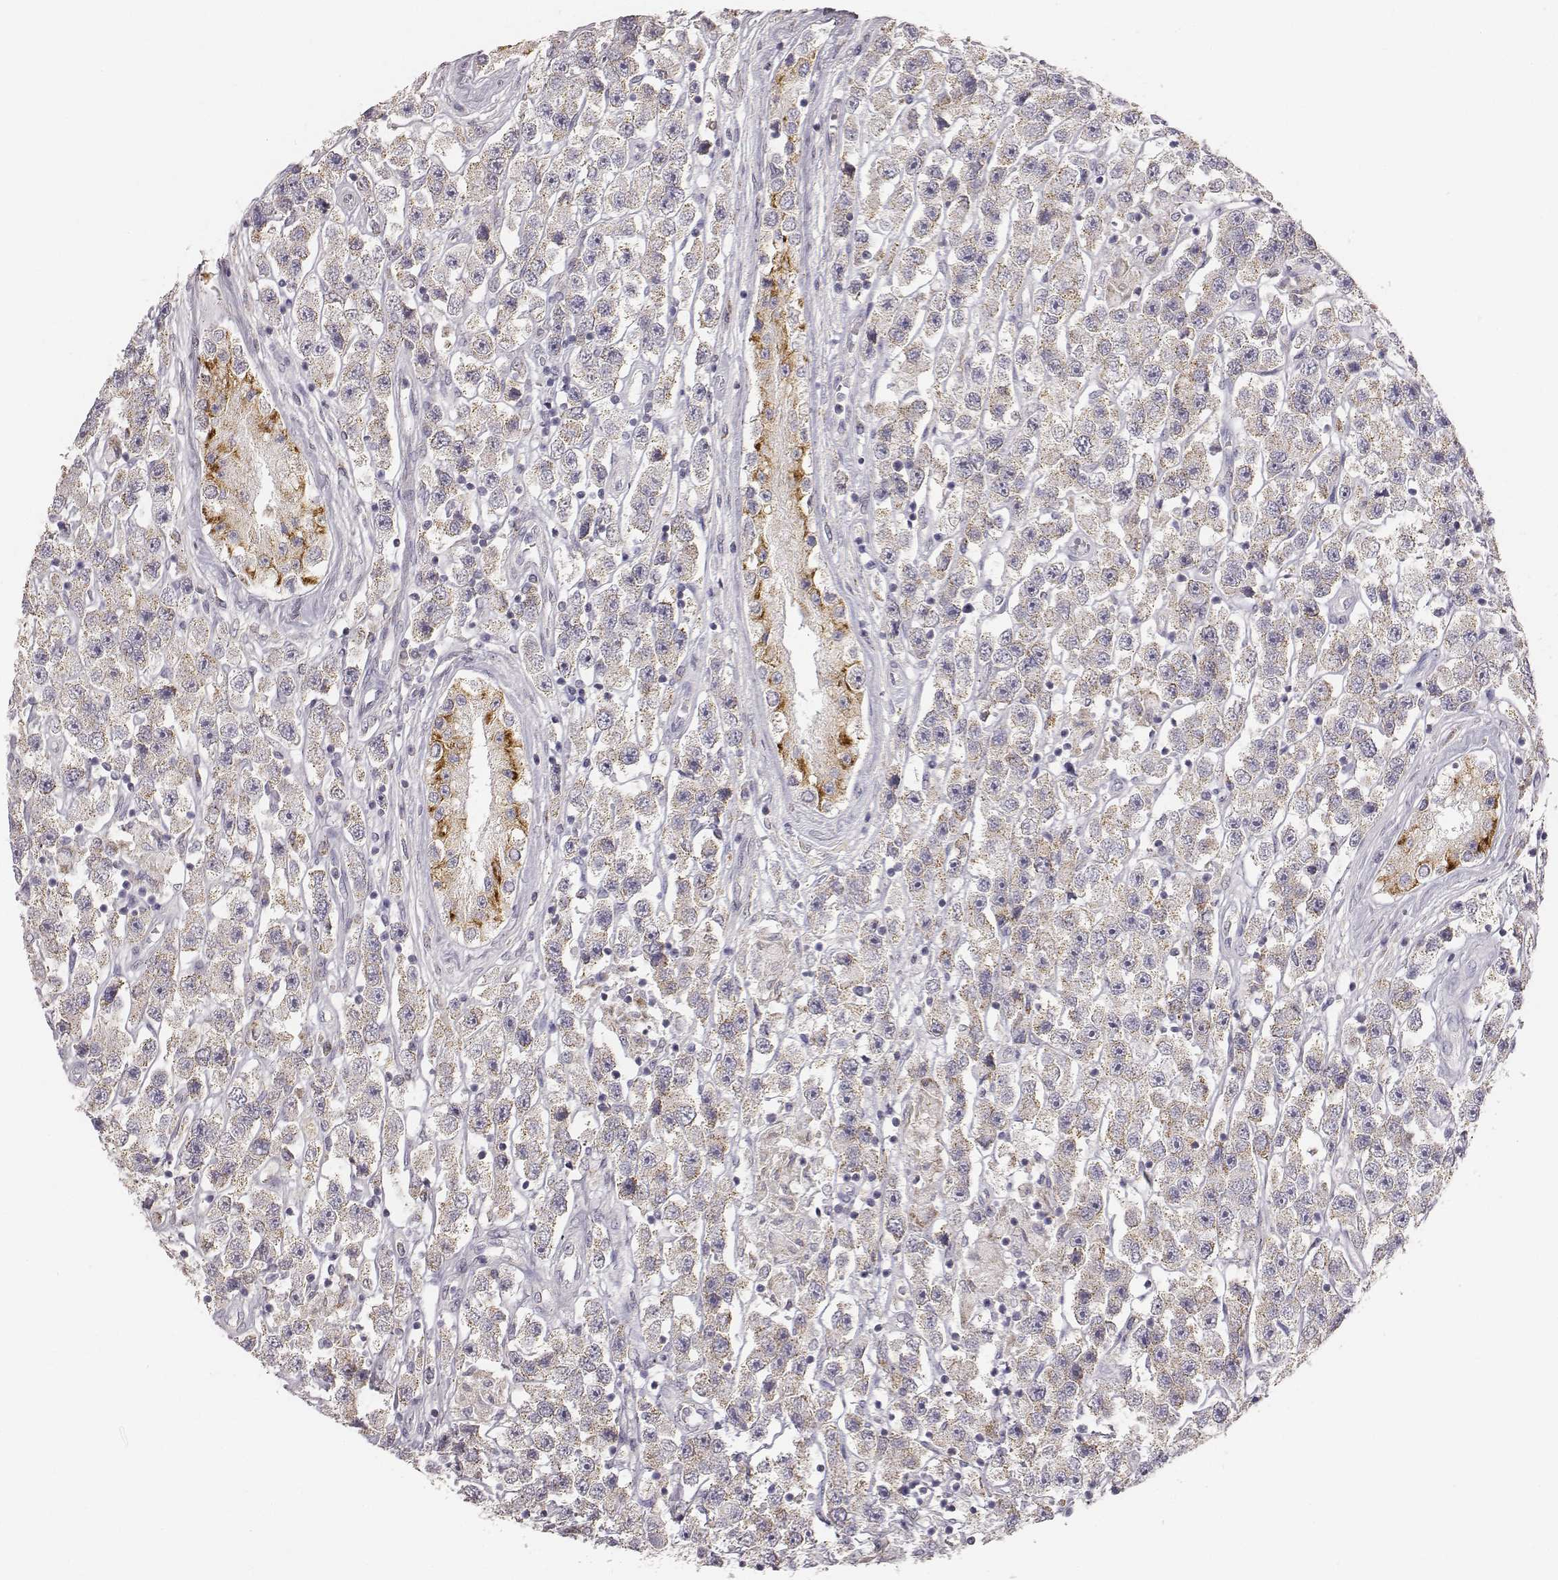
{"staining": {"intensity": "moderate", "quantity": "25%-75%", "location": "cytoplasmic/membranous"}, "tissue": "testis cancer", "cell_type": "Tumor cells", "image_type": "cancer", "snomed": [{"axis": "morphology", "description": "Seminoma, NOS"}, {"axis": "topography", "description": "Testis"}], "caption": "About 25%-75% of tumor cells in testis cancer exhibit moderate cytoplasmic/membranous protein positivity as visualized by brown immunohistochemical staining.", "gene": "ABCD3", "patient": {"sex": "male", "age": 45}}